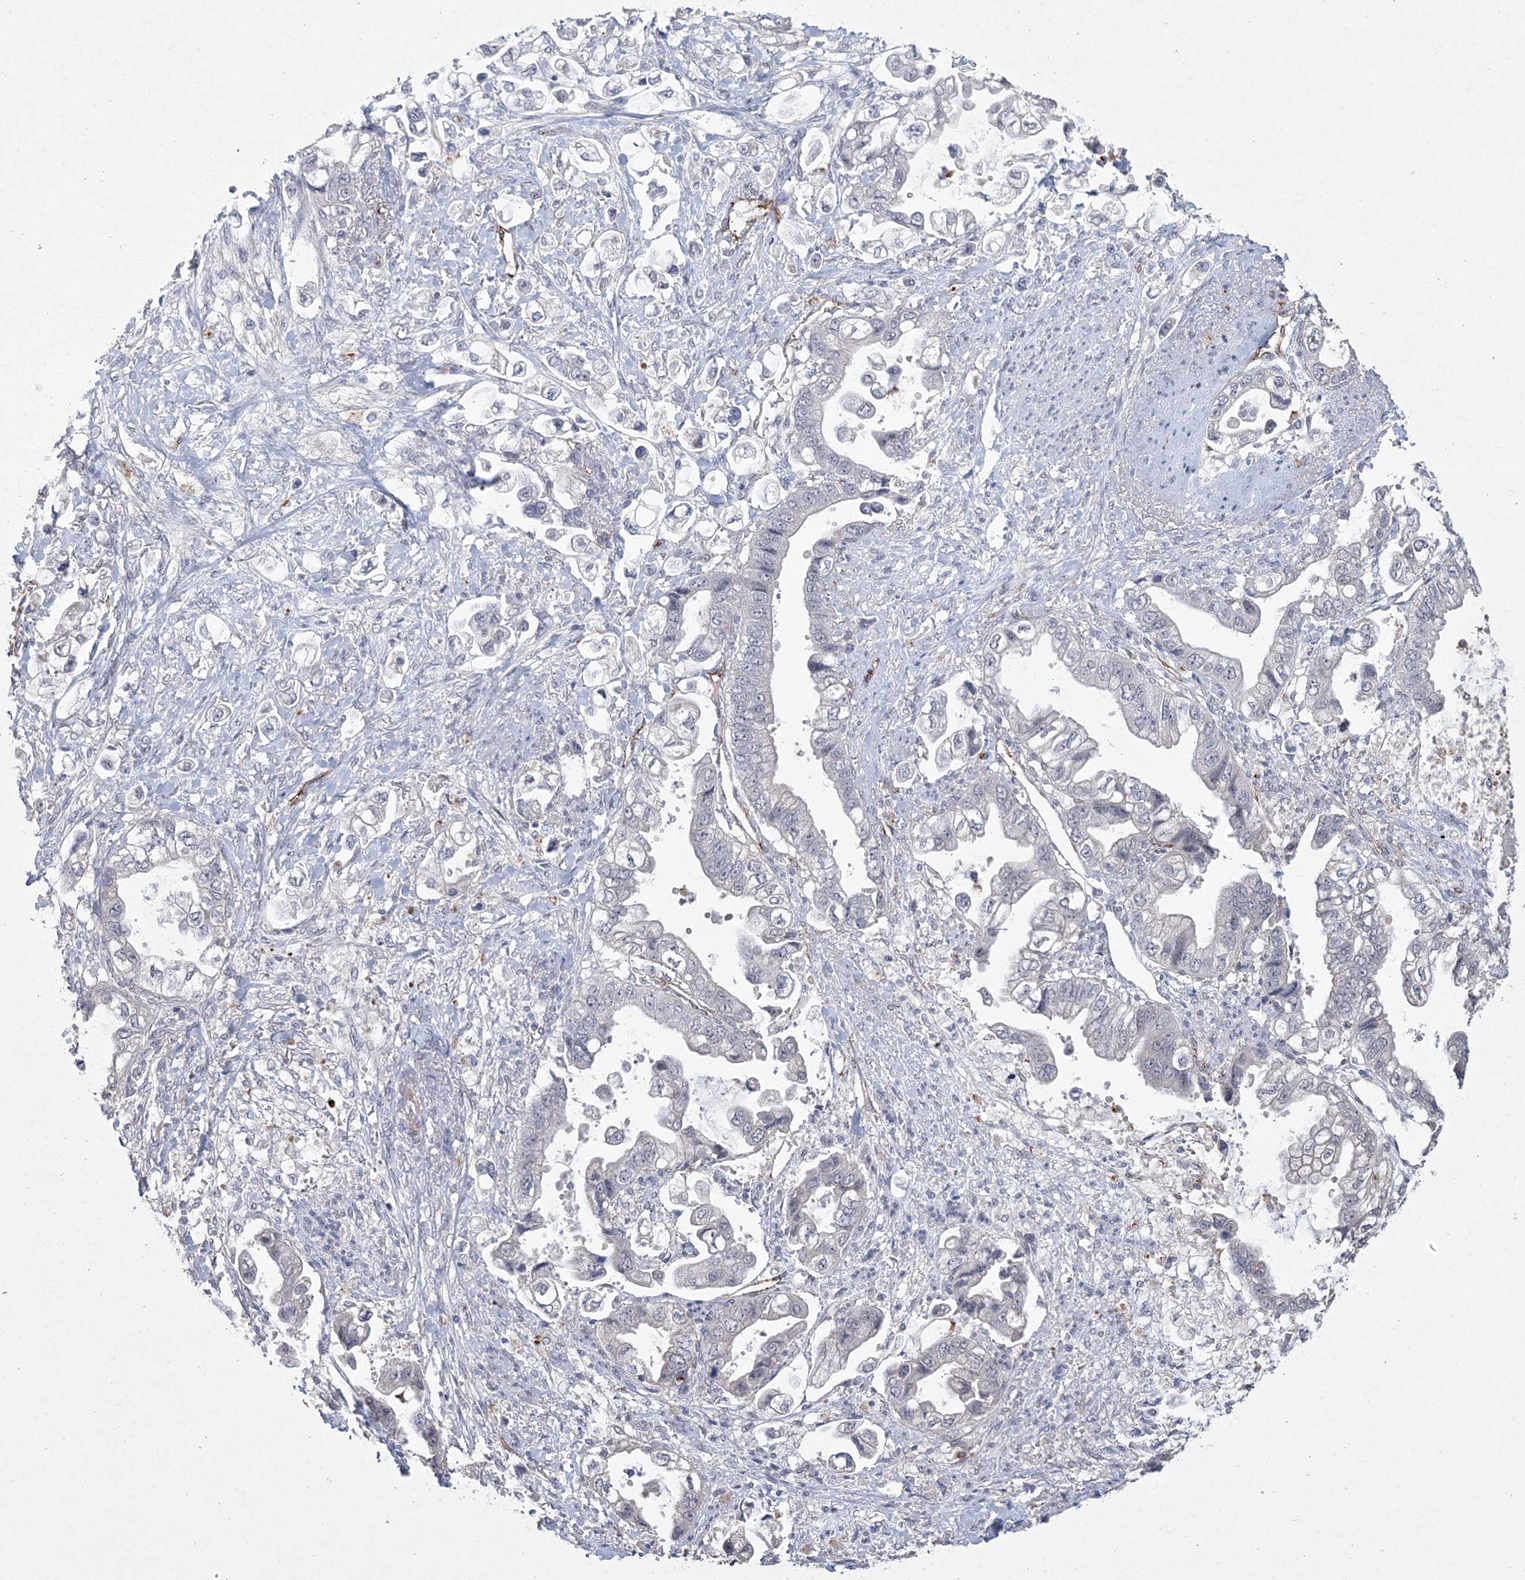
{"staining": {"intensity": "negative", "quantity": "none", "location": "none"}, "tissue": "stomach cancer", "cell_type": "Tumor cells", "image_type": "cancer", "snomed": [{"axis": "morphology", "description": "Adenocarcinoma, NOS"}, {"axis": "topography", "description": "Stomach"}], "caption": "DAB (3,3'-diaminobenzidine) immunohistochemical staining of human stomach adenocarcinoma shows no significant staining in tumor cells.", "gene": "DPCD", "patient": {"sex": "male", "age": 62}}